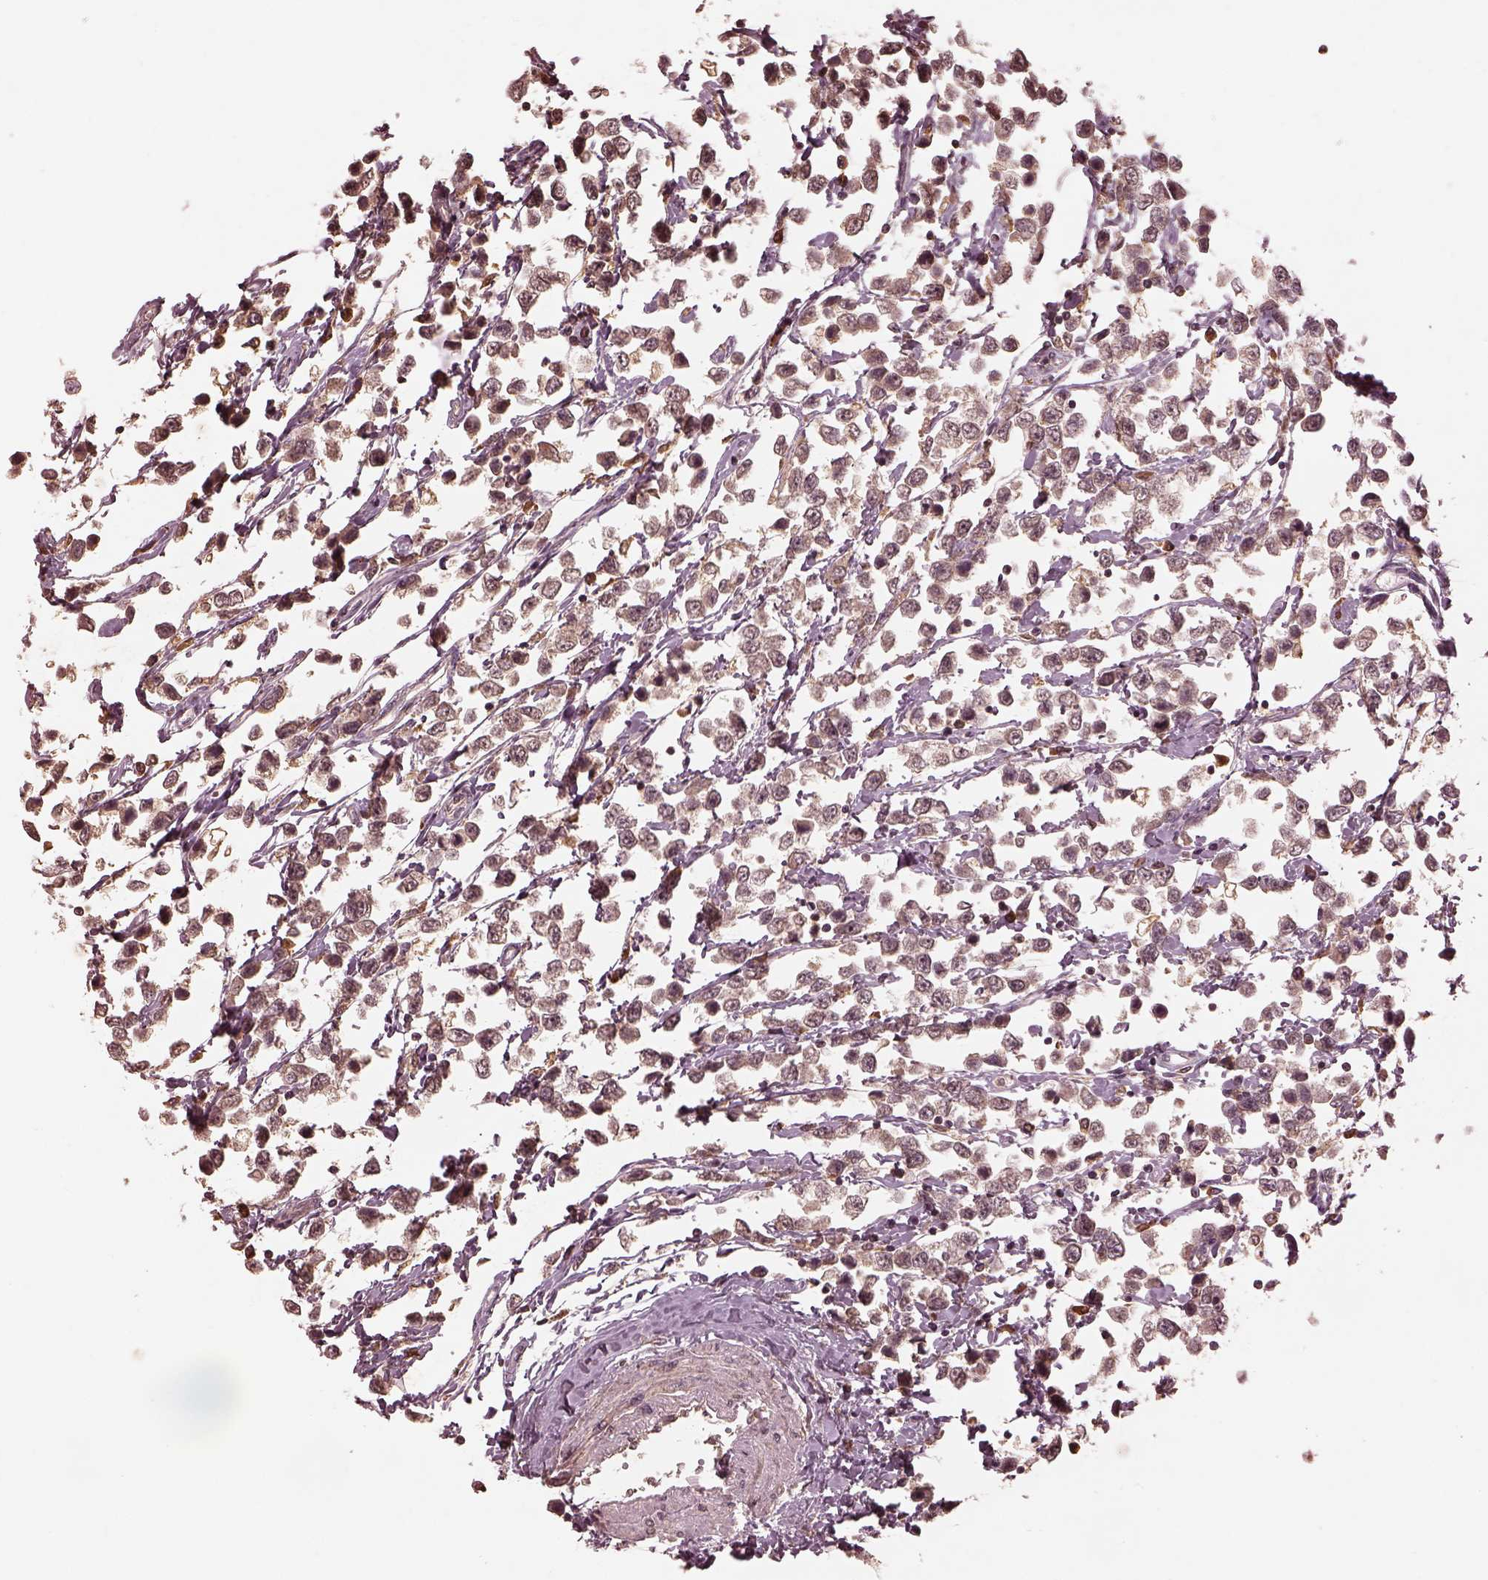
{"staining": {"intensity": "negative", "quantity": "none", "location": "none"}, "tissue": "testis cancer", "cell_type": "Tumor cells", "image_type": "cancer", "snomed": [{"axis": "morphology", "description": "Seminoma, NOS"}, {"axis": "topography", "description": "Testis"}], "caption": "Tumor cells are negative for protein expression in human seminoma (testis). The staining is performed using DAB brown chromogen with nuclei counter-stained in using hematoxylin.", "gene": "CALR3", "patient": {"sex": "male", "age": 34}}